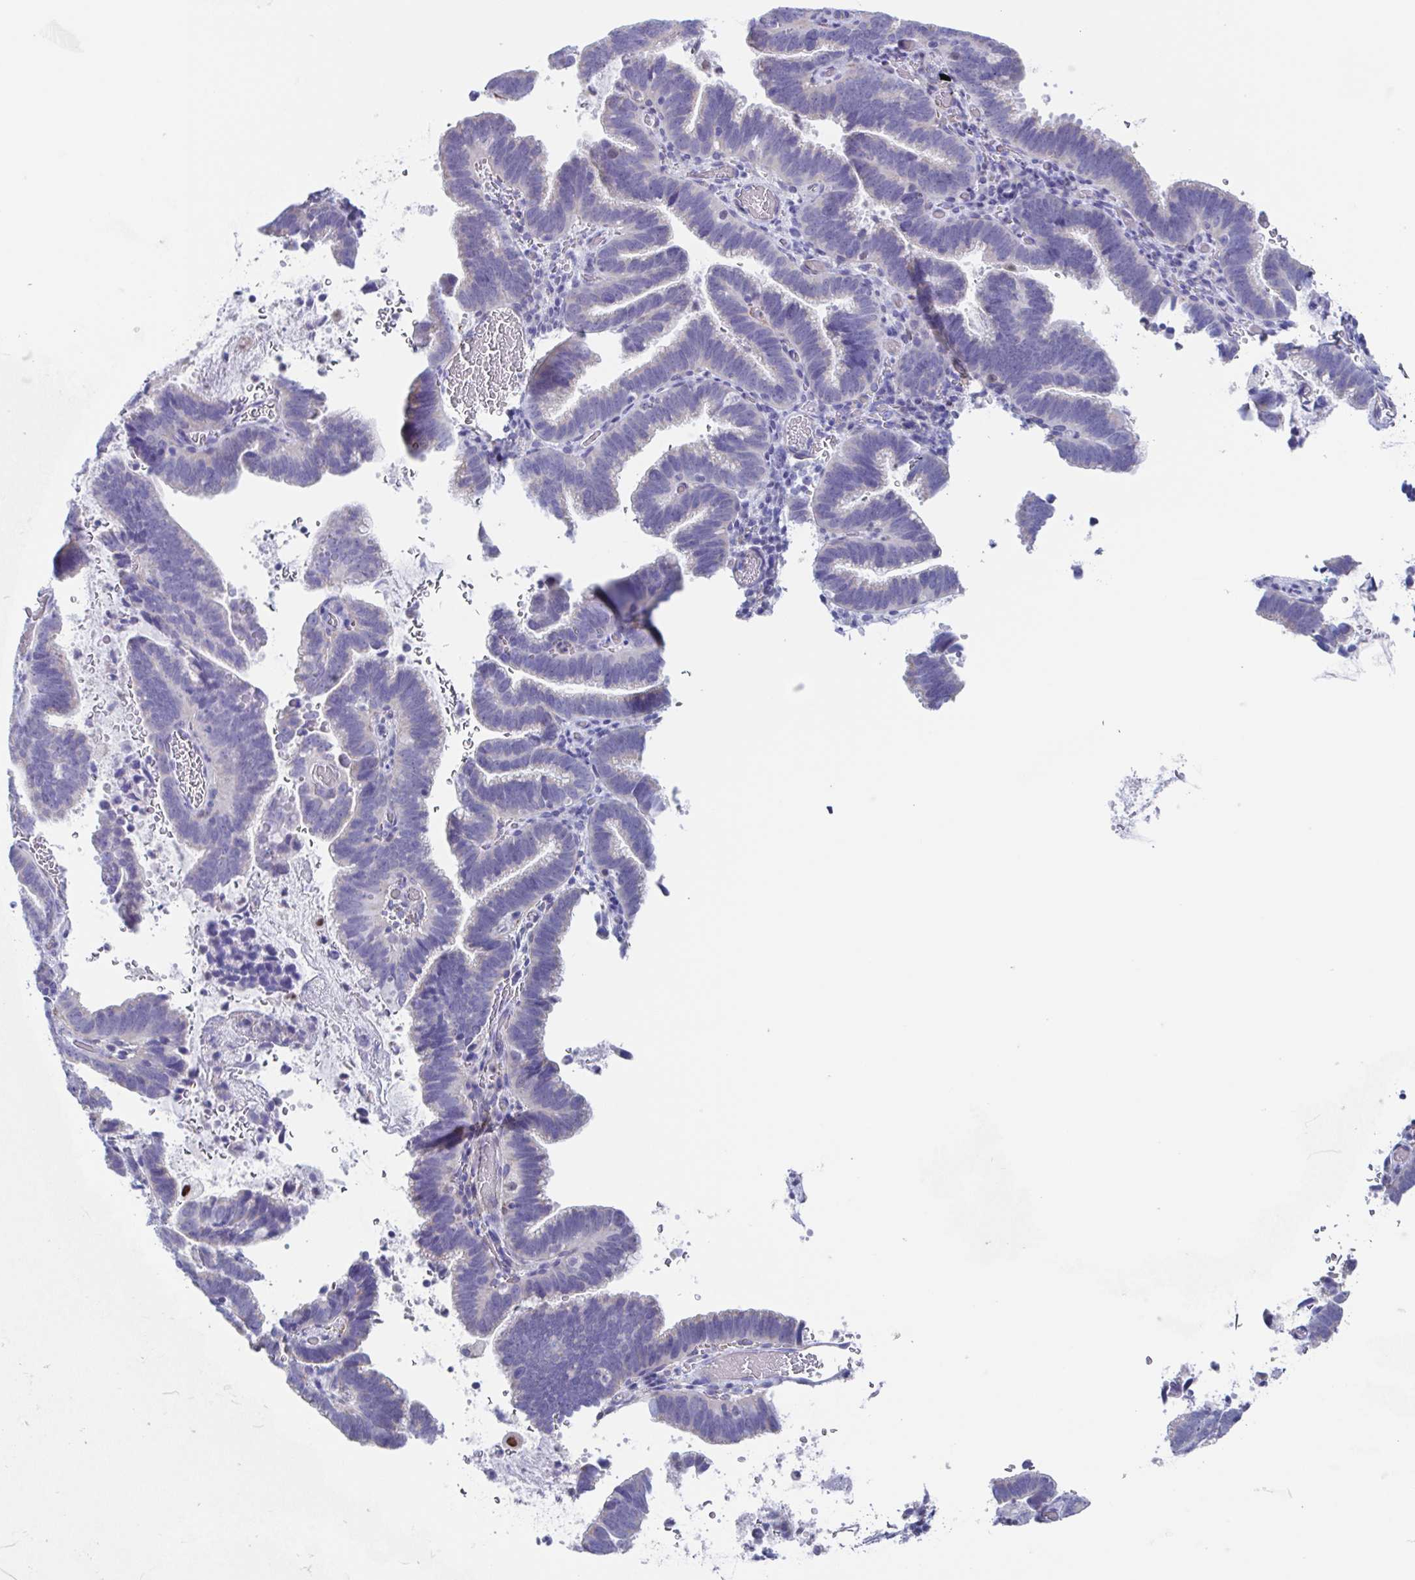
{"staining": {"intensity": "negative", "quantity": "none", "location": "none"}, "tissue": "cervical cancer", "cell_type": "Tumor cells", "image_type": "cancer", "snomed": [{"axis": "morphology", "description": "Adenocarcinoma, NOS"}, {"axis": "topography", "description": "Cervix"}], "caption": "Immunohistochemistry (IHC) photomicrograph of adenocarcinoma (cervical) stained for a protein (brown), which demonstrates no expression in tumor cells.", "gene": "PBOV1", "patient": {"sex": "female", "age": 61}}